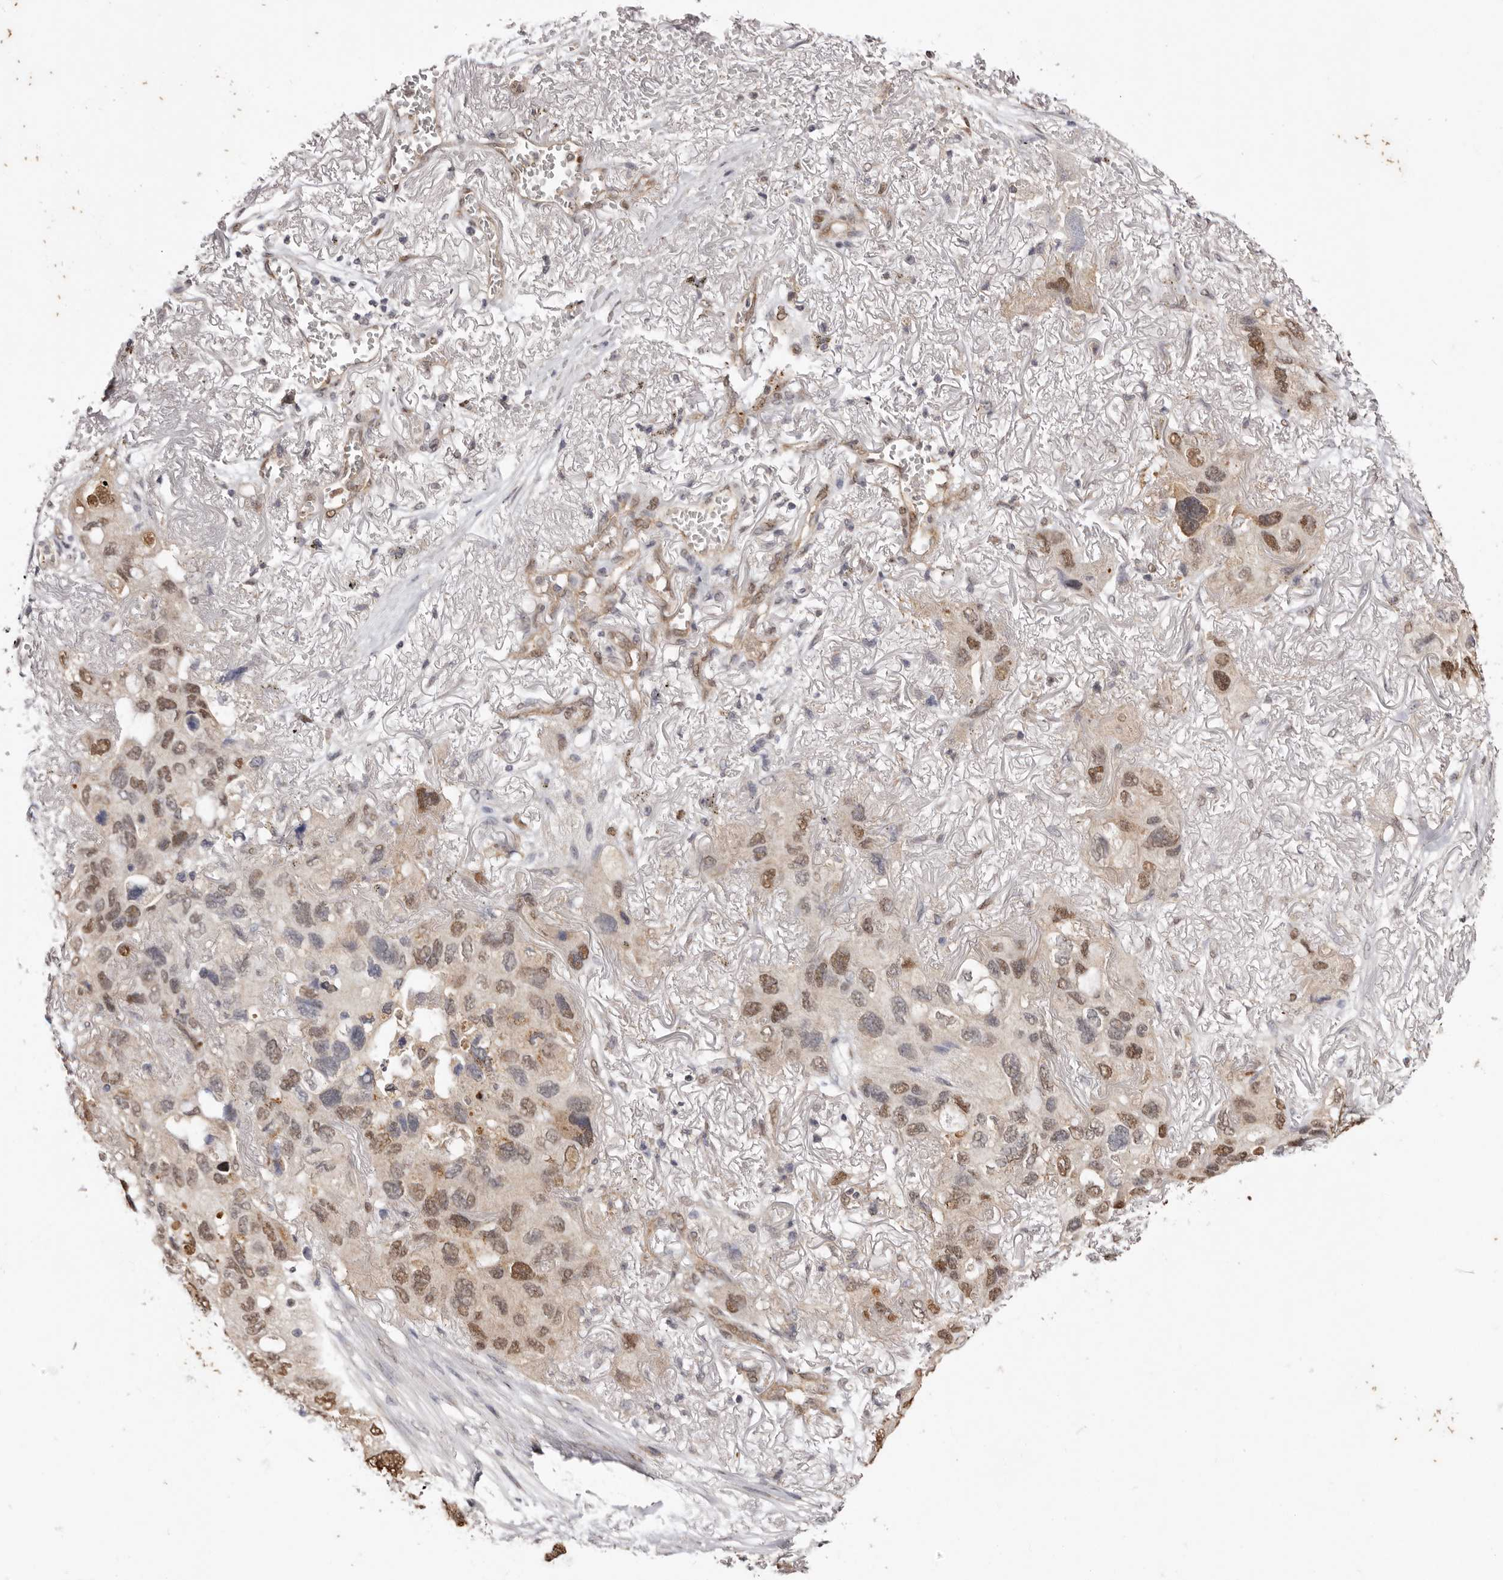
{"staining": {"intensity": "moderate", "quantity": ">75%", "location": "nuclear"}, "tissue": "lung cancer", "cell_type": "Tumor cells", "image_type": "cancer", "snomed": [{"axis": "morphology", "description": "Squamous cell carcinoma, NOS"}, {"axis": "topography", "description": "Lung"}], "caption": "The immunohistochemical stain shows moderate nuclear expression in tumor cells of squamous cell carcinoma (lung) tissue.", "gene": "NOTCH1", "patient": {"sex": "female", "age": 73}}